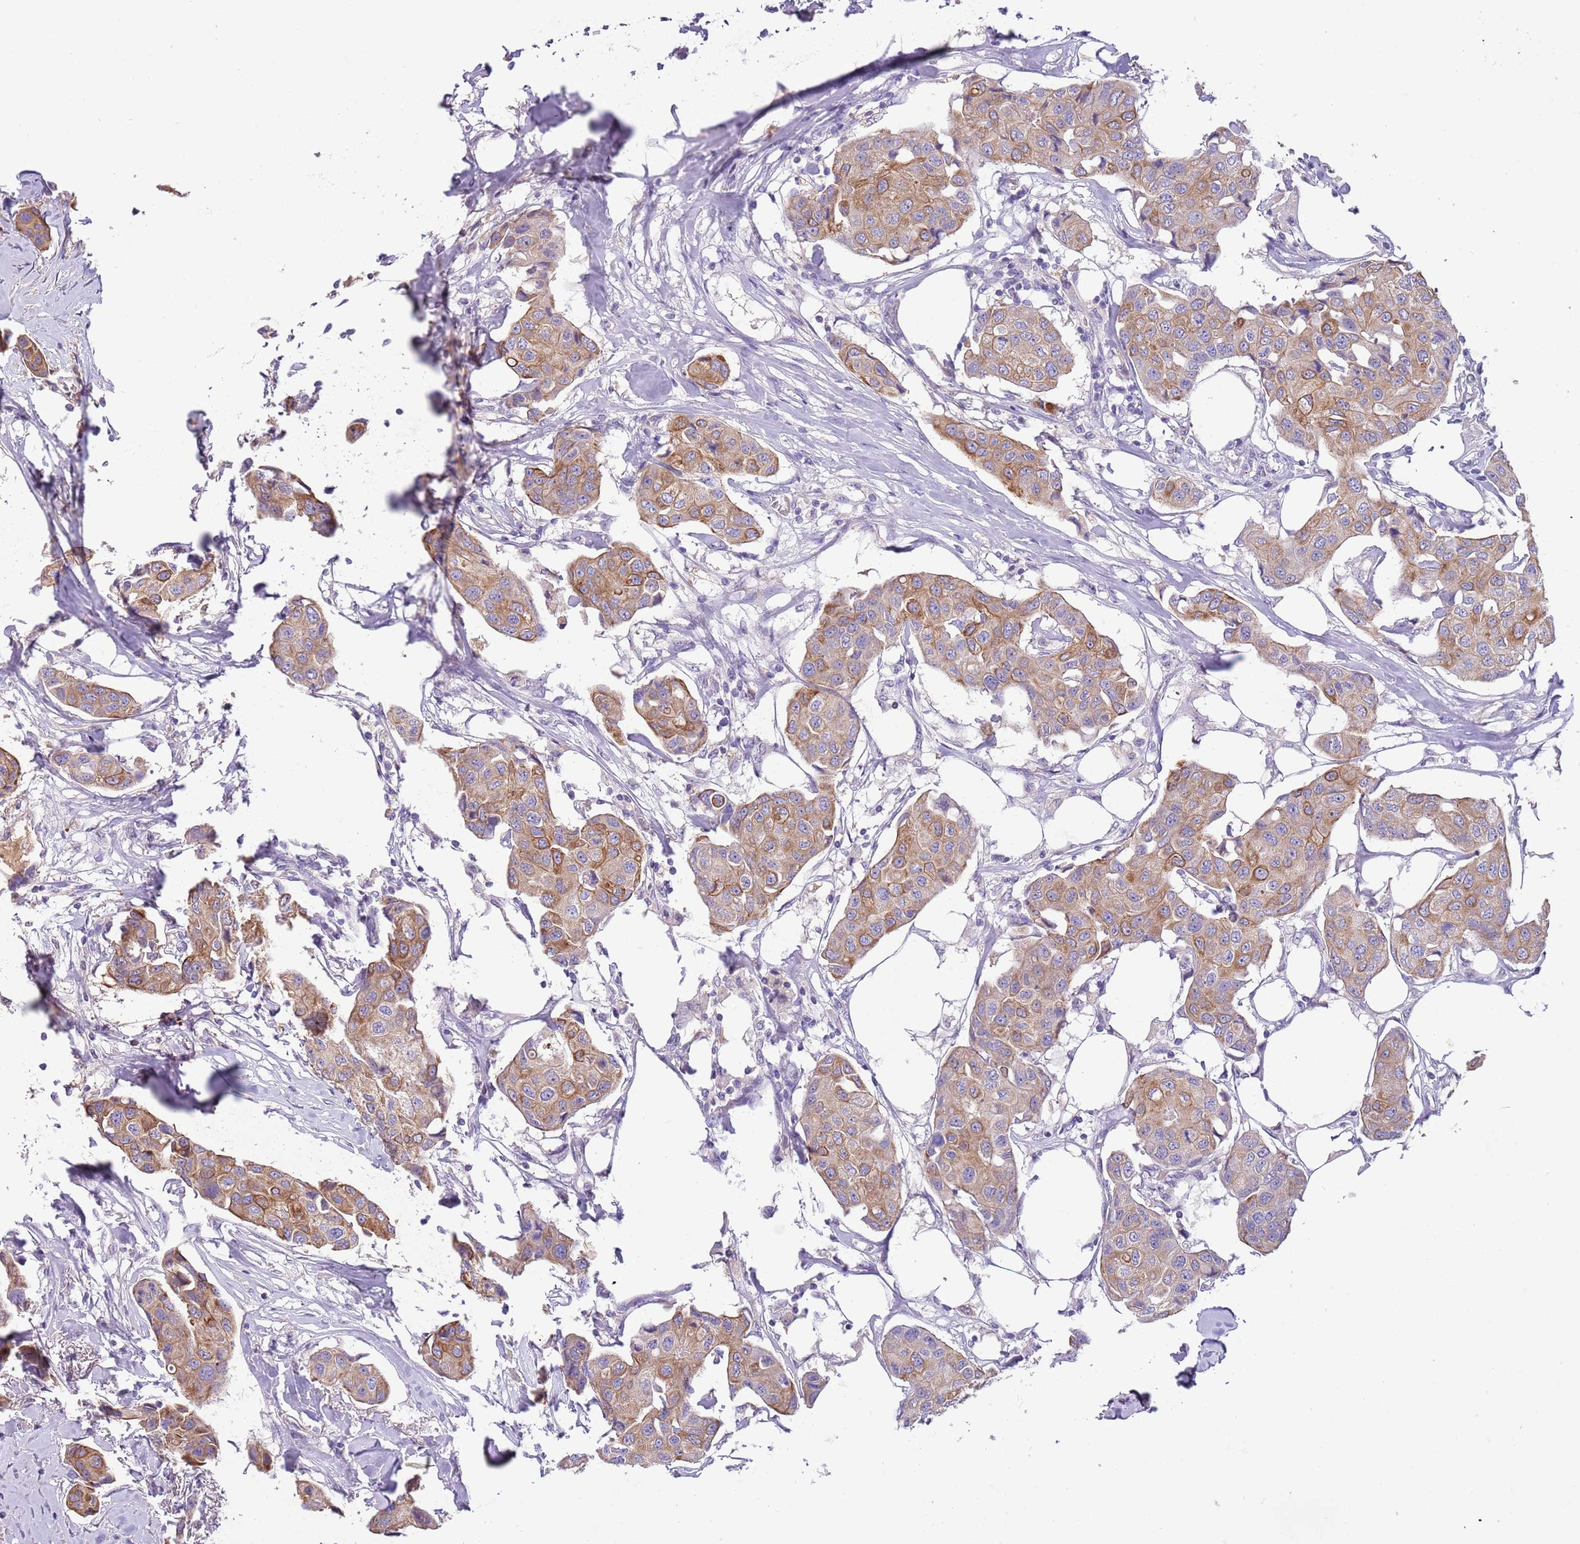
{"staining": {"intensity": "moderate", "quantity": "25%-75%", "location": "cytoplasmic/membranous"}, "tissue": "breast cancer", "cell_type": "Tumor cells", "image_type": "cancer", "snomed": [{"axis": "morphology", "description": "Duct carcinoma"}, {"axis": "topography", "description": "Breast"}], "caption": "Moderate cytoplasmic/membranous protein staining is present in approximately 25%-75% of tumor cells in breast cancer. (brown staining indicates protein expression, while blue staining denotes nuclei).", "gene": "HES3", "patient": {"sex": "female", "age": 80}}